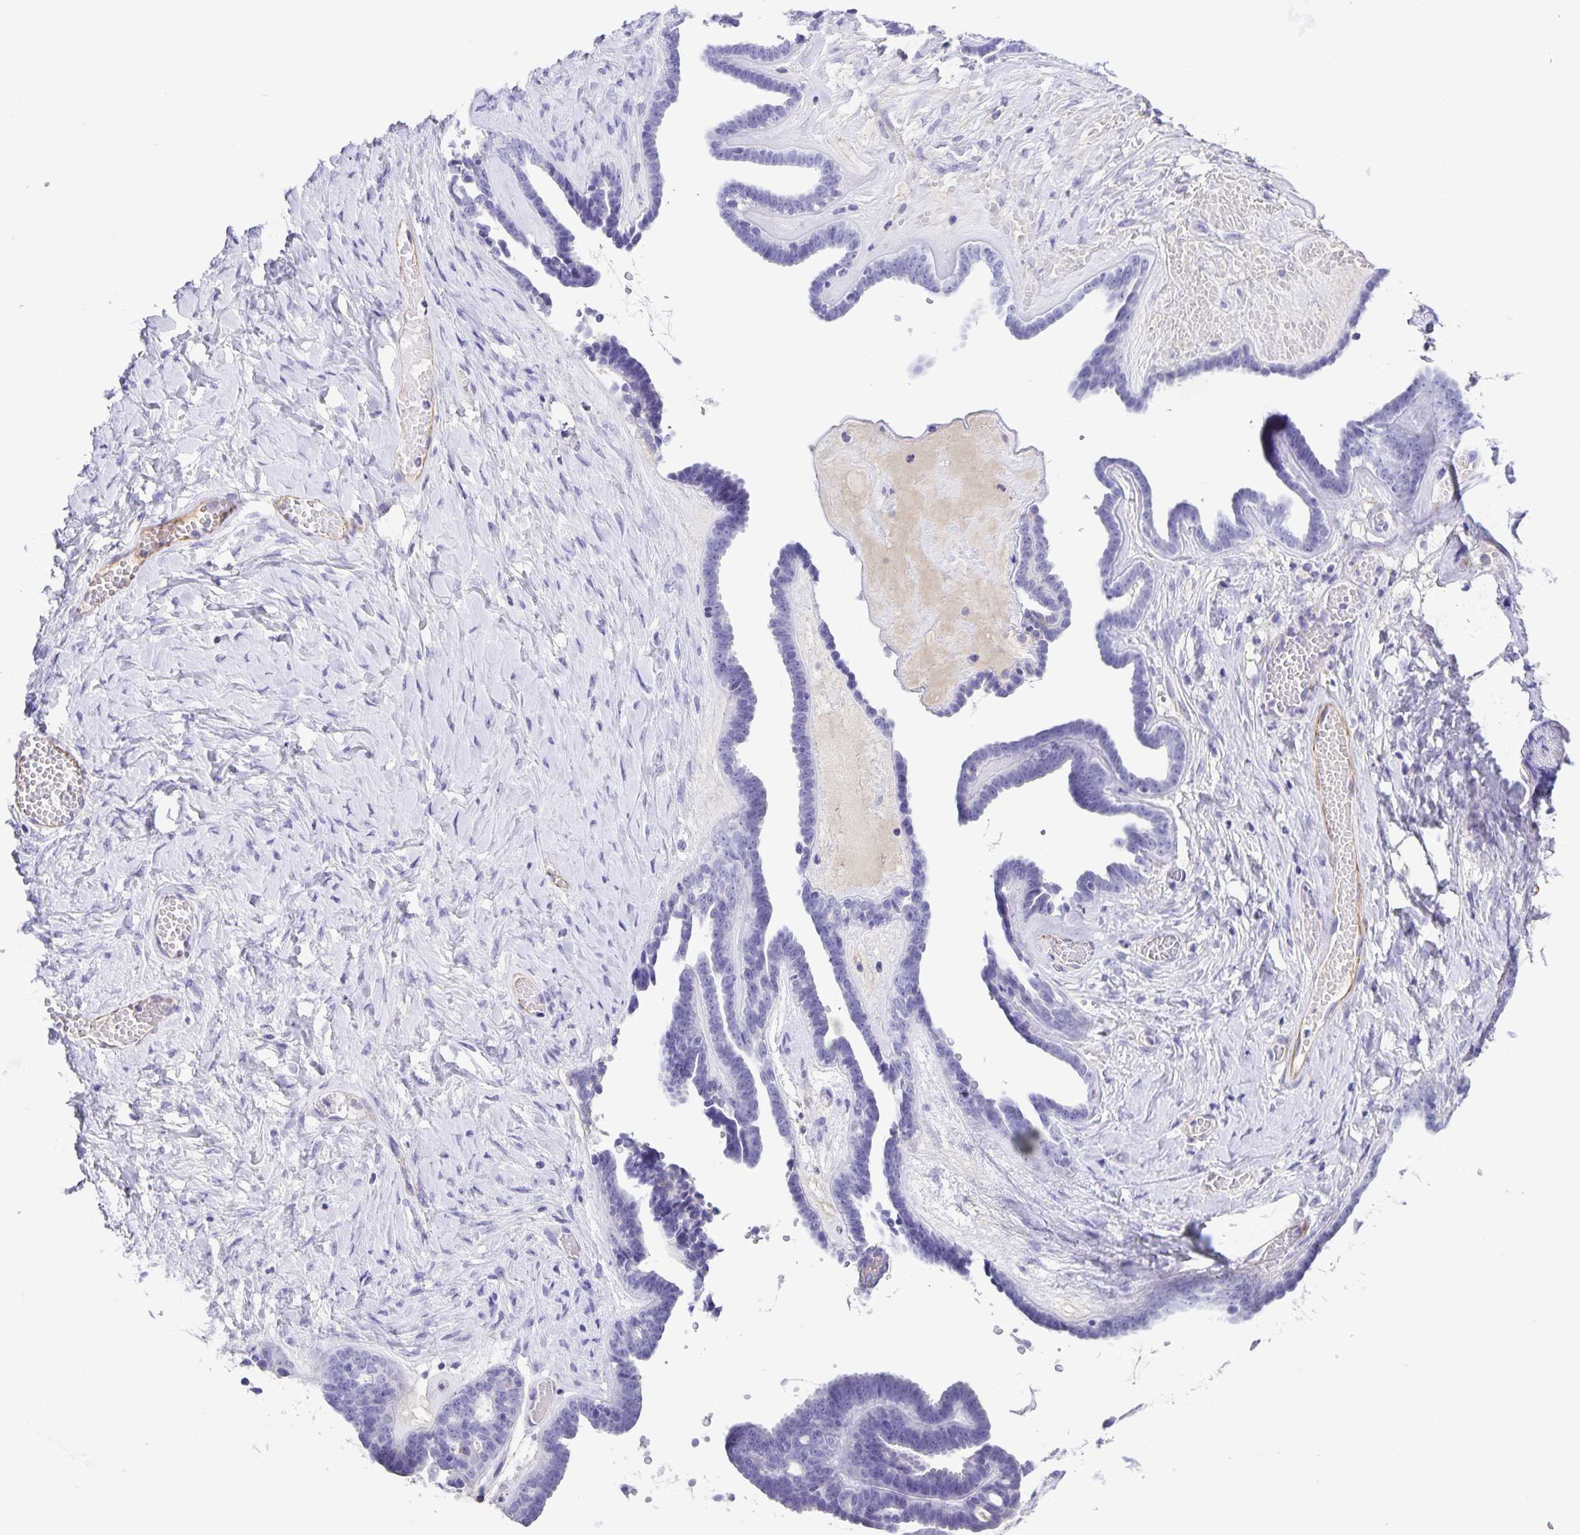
{"staining": {"intensity": "negative", "quantity": "none", "location": "none"}, "tissue": "ovarian cancer", "cell_type": "Tumor cells", "image_type": "cancer", "snomed": [{"axis": "morphology", "description": "Cystadenocarcinoma, serous, NOS"}, {"axis": "topography", "description": "Ovary"}], "caption": "Human ovarian cancer (serous cystadenocarcinoma) stained for a protein using IHC reveals no staining in tumor cells.", "gene": "UBQLN3", "patient": {"sex": "female", "age": 71}}